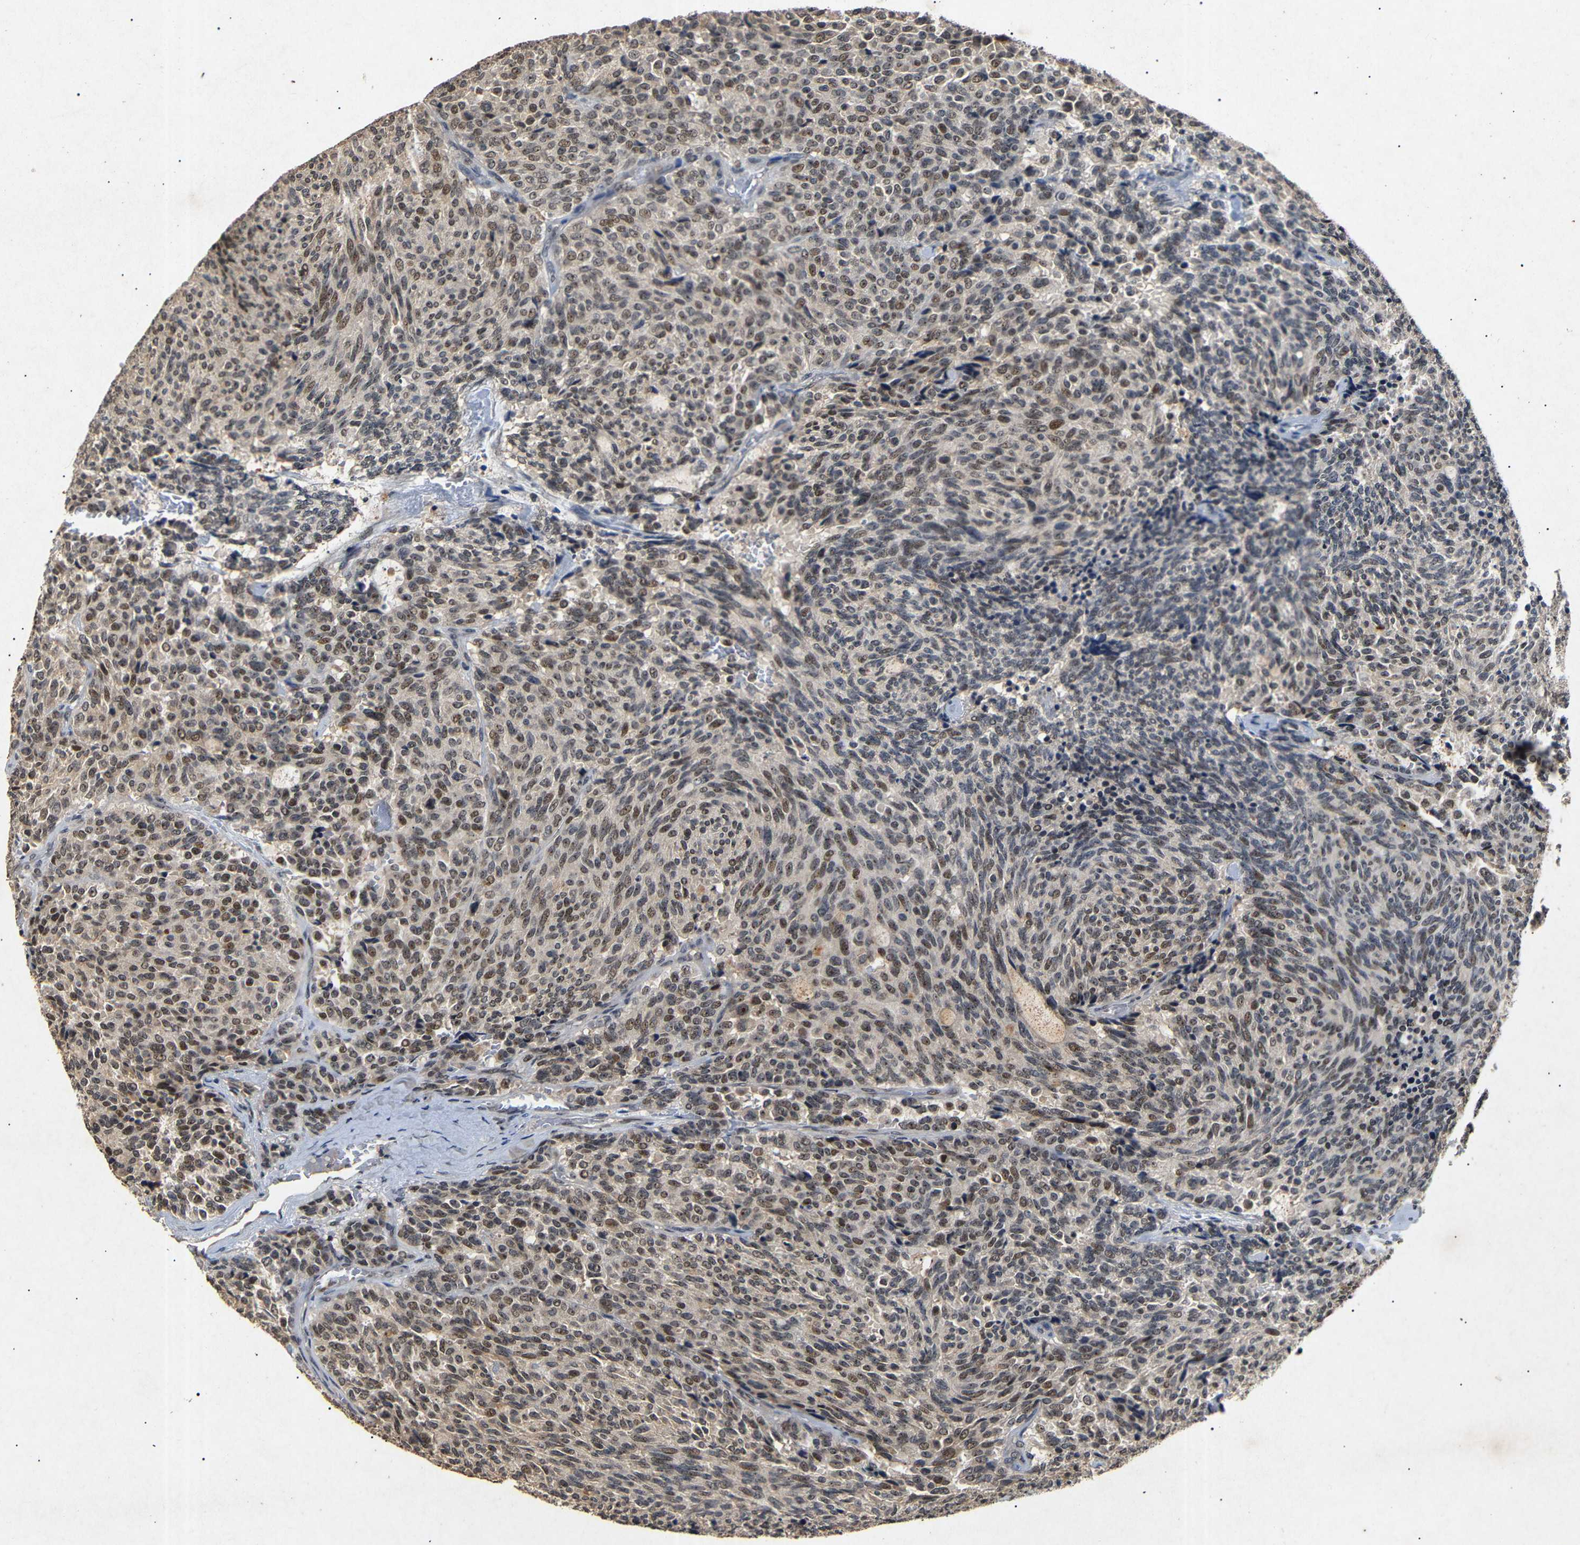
{"staining": {"intensity": "moderate", "quantity": ">75%", "location": "nuclear"}, "tissue": "carcinoid", "cell_type": "Tumor cells", "image_type": "cancer", "snomed": [{"axis": "morphology", "description": "Carcinoid, malignant, NOS"}, {"axis": "topography", "description": "Pancreas"}], "caption": "Brown immunohistochemical staining in malignant carcinoid displays moderate nuclear expression in about >75% of tumor cells. The protein is stained brown, and the nuclei are stained in blue (DAB (3,3'-diaminobenzidine) IHC with brightfield microscopy, high magnification).", "gene": "PARN", "patient": {"sex": "female", "age": 54}}